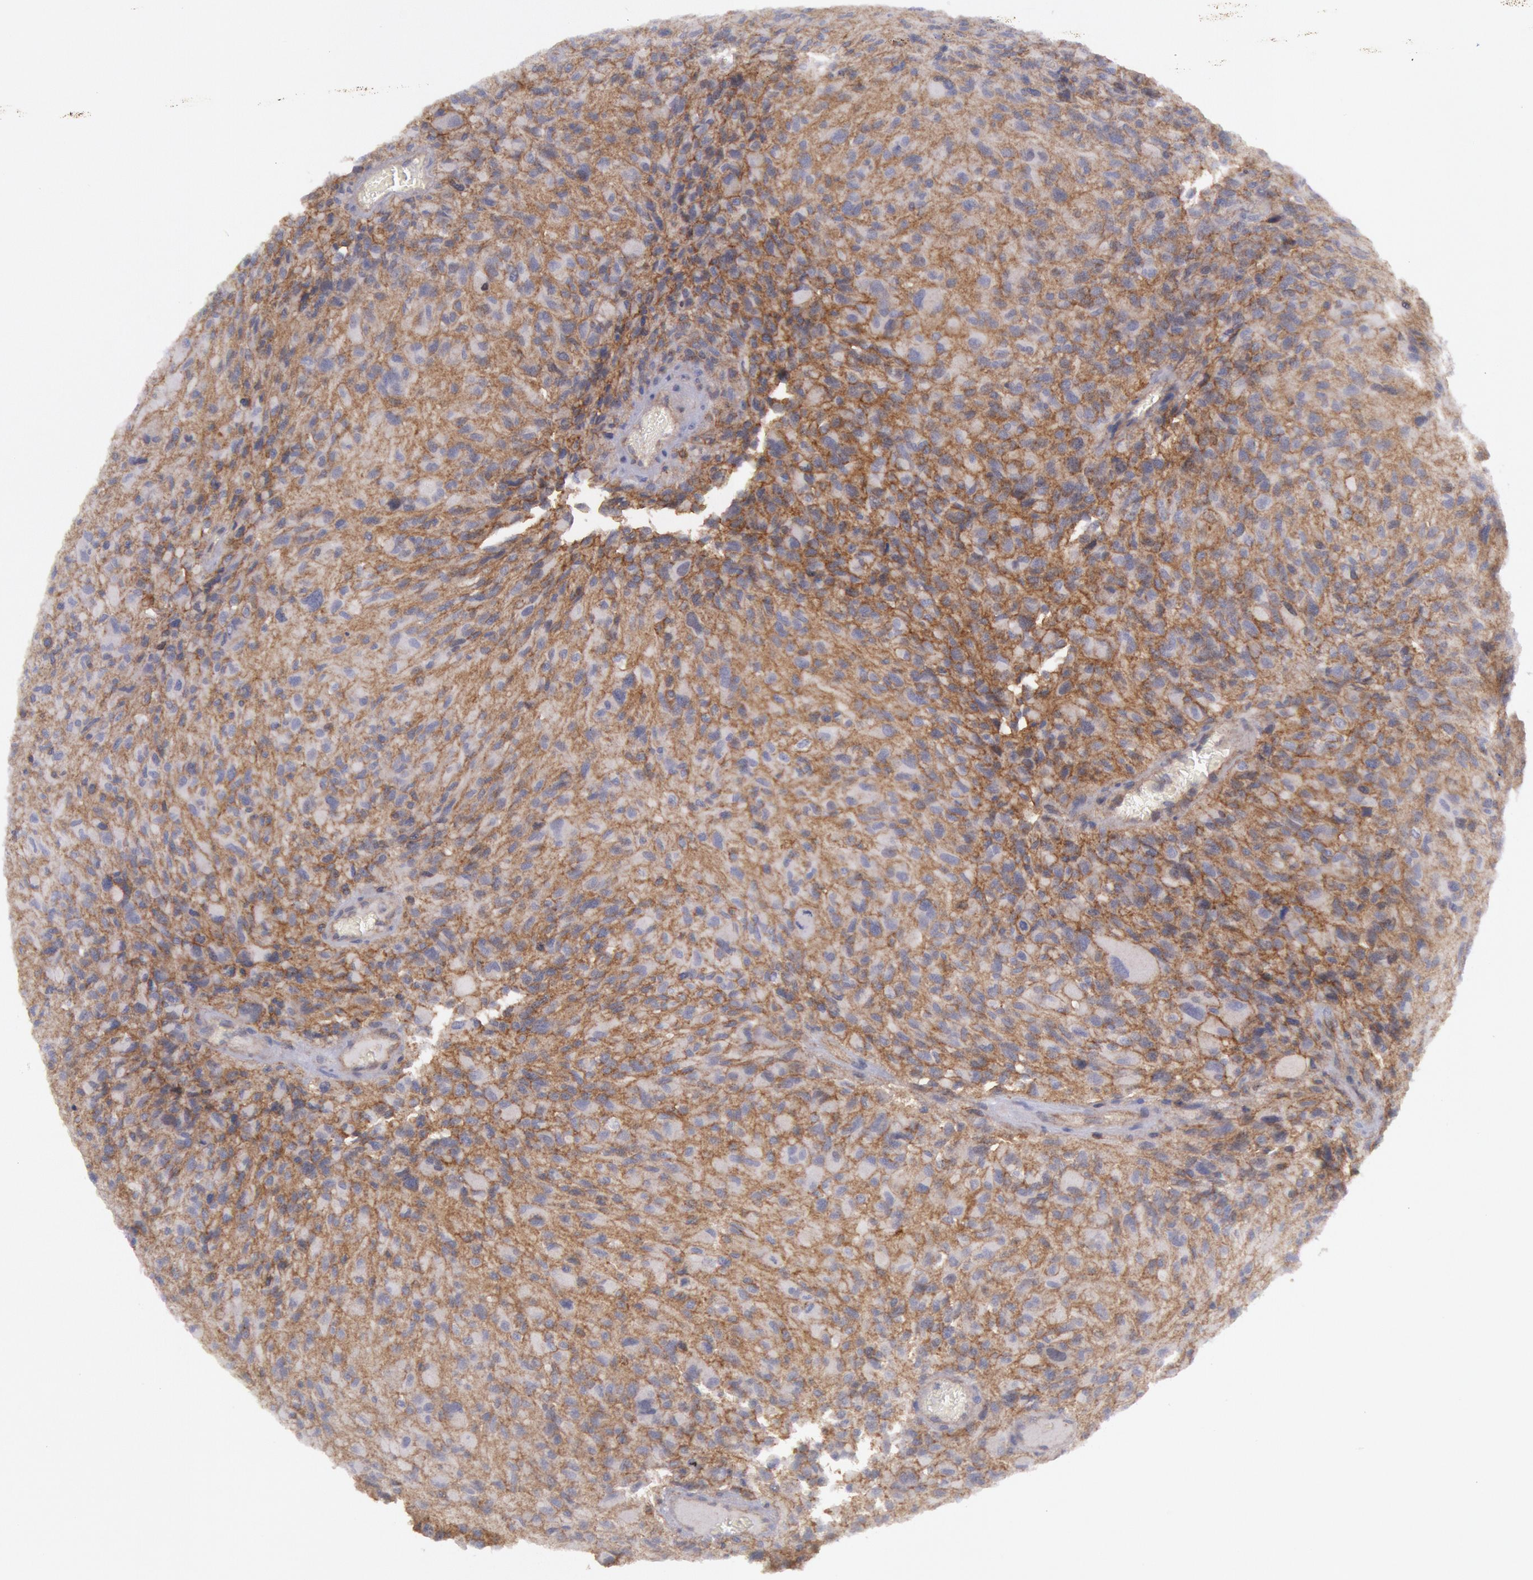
{"staining": {"intensity": "moderate", "quantity": ">75%", "location": "cytoplasmic/membranous"}, "tissue": "glioma", "cell_type": "Tumor cells", "image_type": "cancer", "snomed": [{"axis": "morphology", "description": "Glioma, malignant, High grade"}, {"axis": "topography", "description": "Brain"}], "caption": "Malignant high-grade glioma tissue reveals moderate cytoplasmic/membranous staining in approximately >75% of tumor cells", "gene": "STX4", "patient": {"sex": "male", "age": 69}}